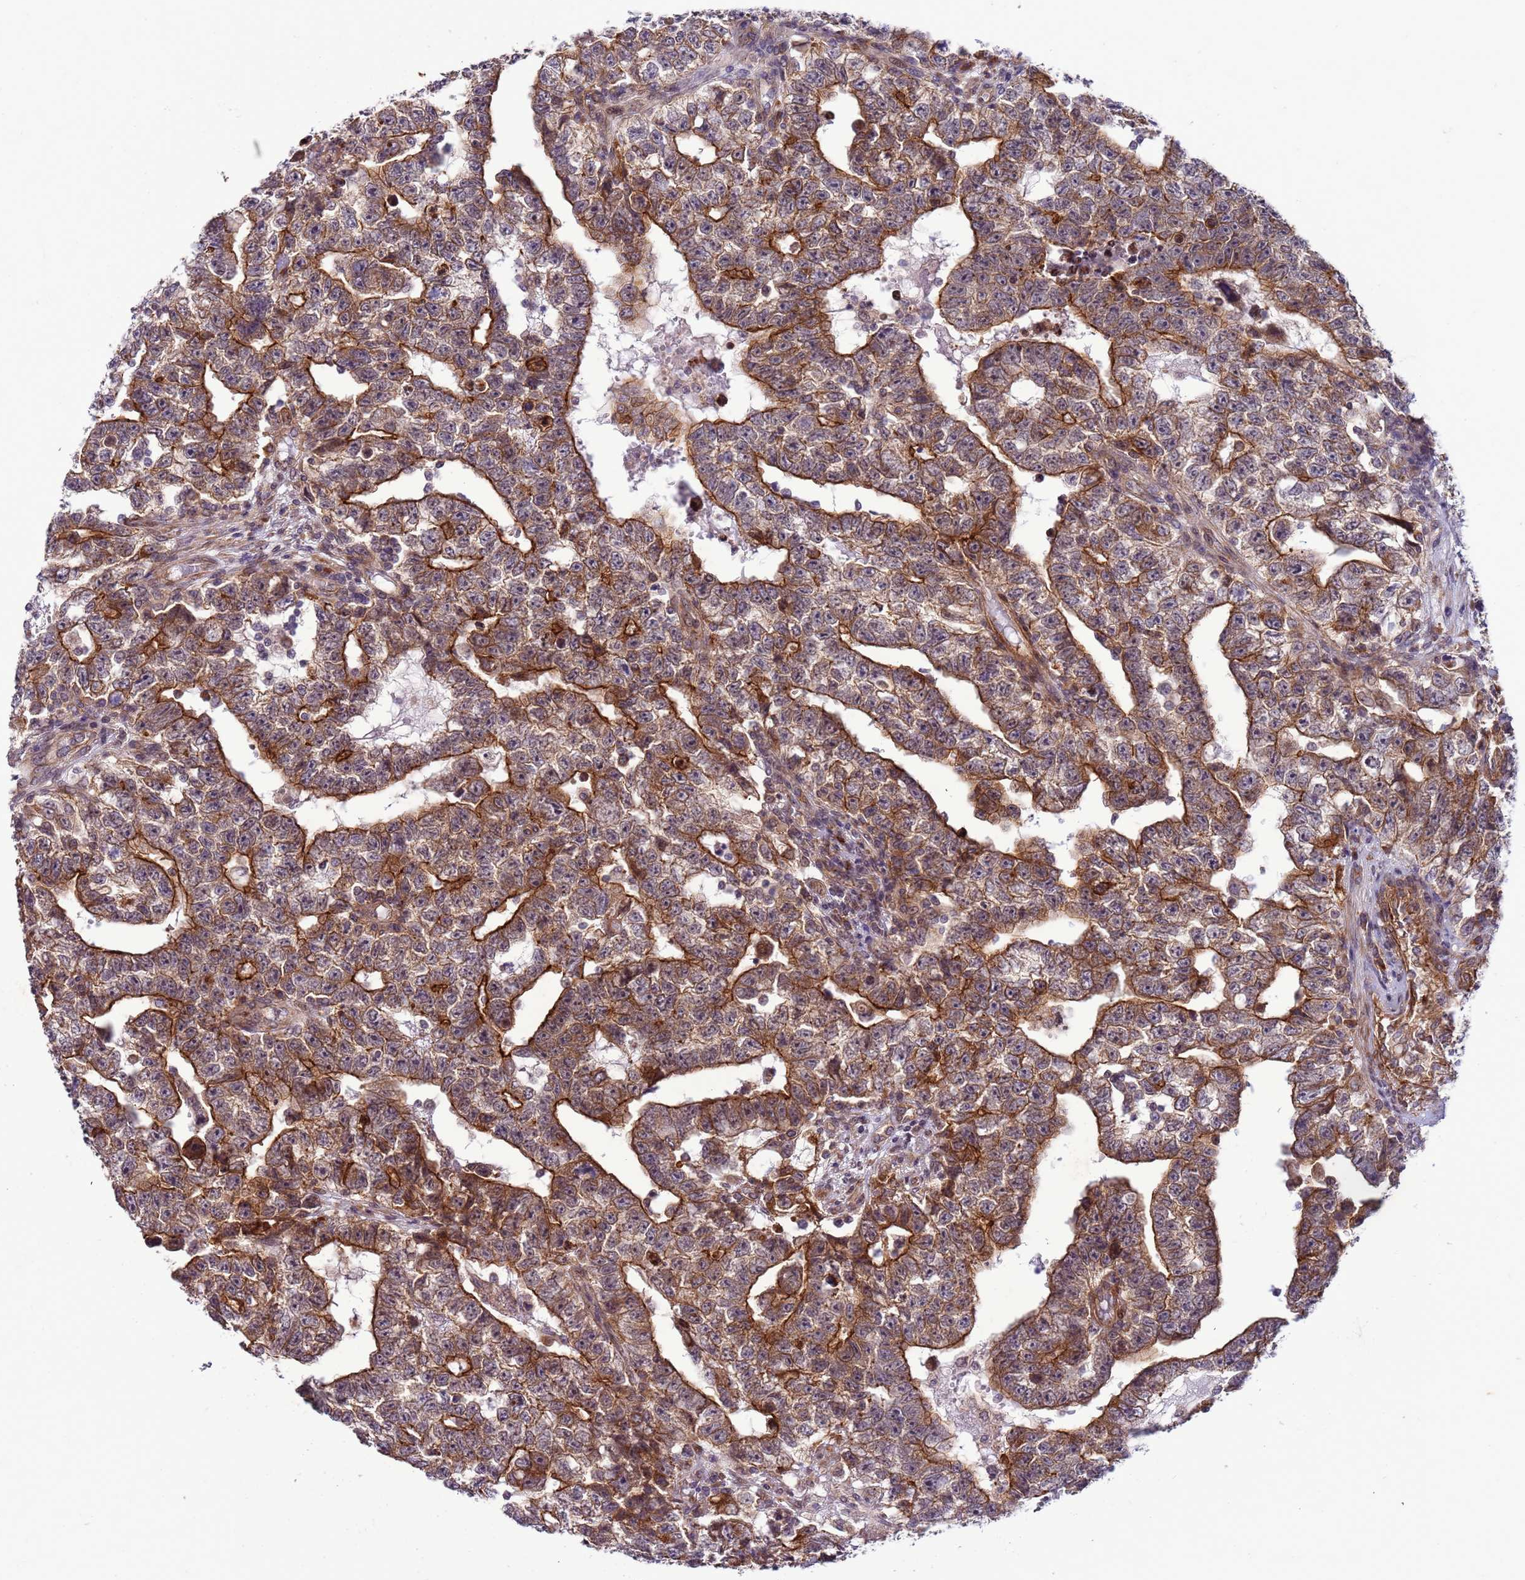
{"staining": {"intensity": "strong", "quantity": "25%-75%", "location": "cytoplasmic/membranous"}, "tissue": "testis cancer", "cell_type": "Tumor cells", "image_type": "cancer", "snomed": [{"axis": "morphology", "description": "Carcinoma, Embryonal, NOS"}, {"axis": "topography", "description": "Testis"}], "caption": "IHC of human testis cancer (embryonal carcinoma) shows high levels of strong cytoplasmic/membranous expression in approximately 25%-75% of tumor cells.", "gene": "GEN1", "patient": {"sex": "male", "age": 25}}